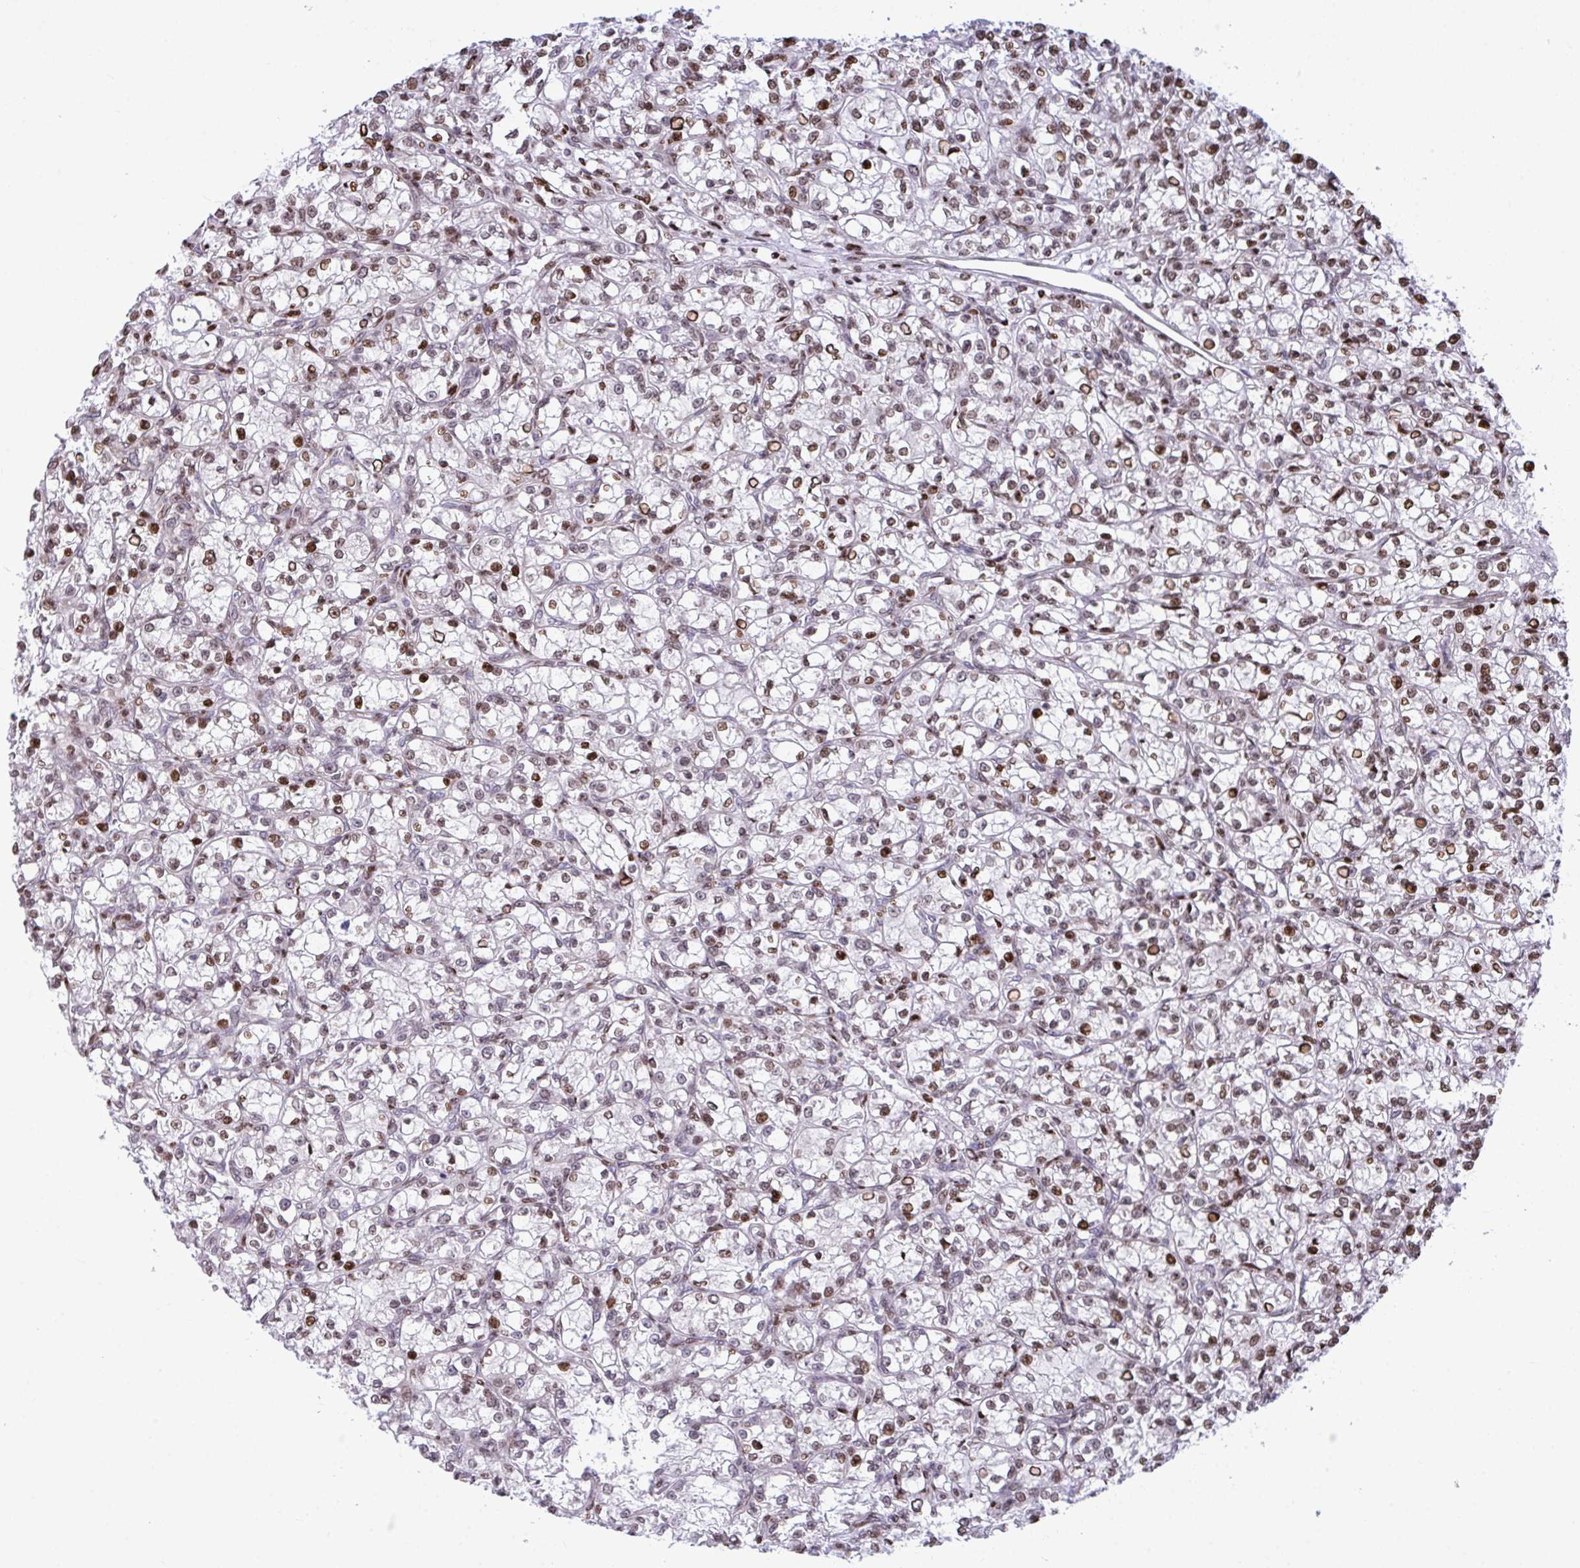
{"staining": {"intensity": "moderate", "quantity": ">75%", "location": "nuclear"}, "tissue": "renal cancer", "cell_type": "Tumor cells", "image_type": "cancer", "snomed": [{"axis": "morphology", "description": "Adenocarcinoma, NOS"}, {"axis": "topography", "description": "Kidney"}], "caption": "Immunohistochemistry image of neoplastic tissue: human renal cancer (adenocarcinoma) stained using IHC exhibits medium levels of moderate protein expression localized specifically in the nuclear of tumor cells, appearing as a nuclear brown color.", "gene": "RAPGEF5", "patient": {"sex": "female", "age": 59}}